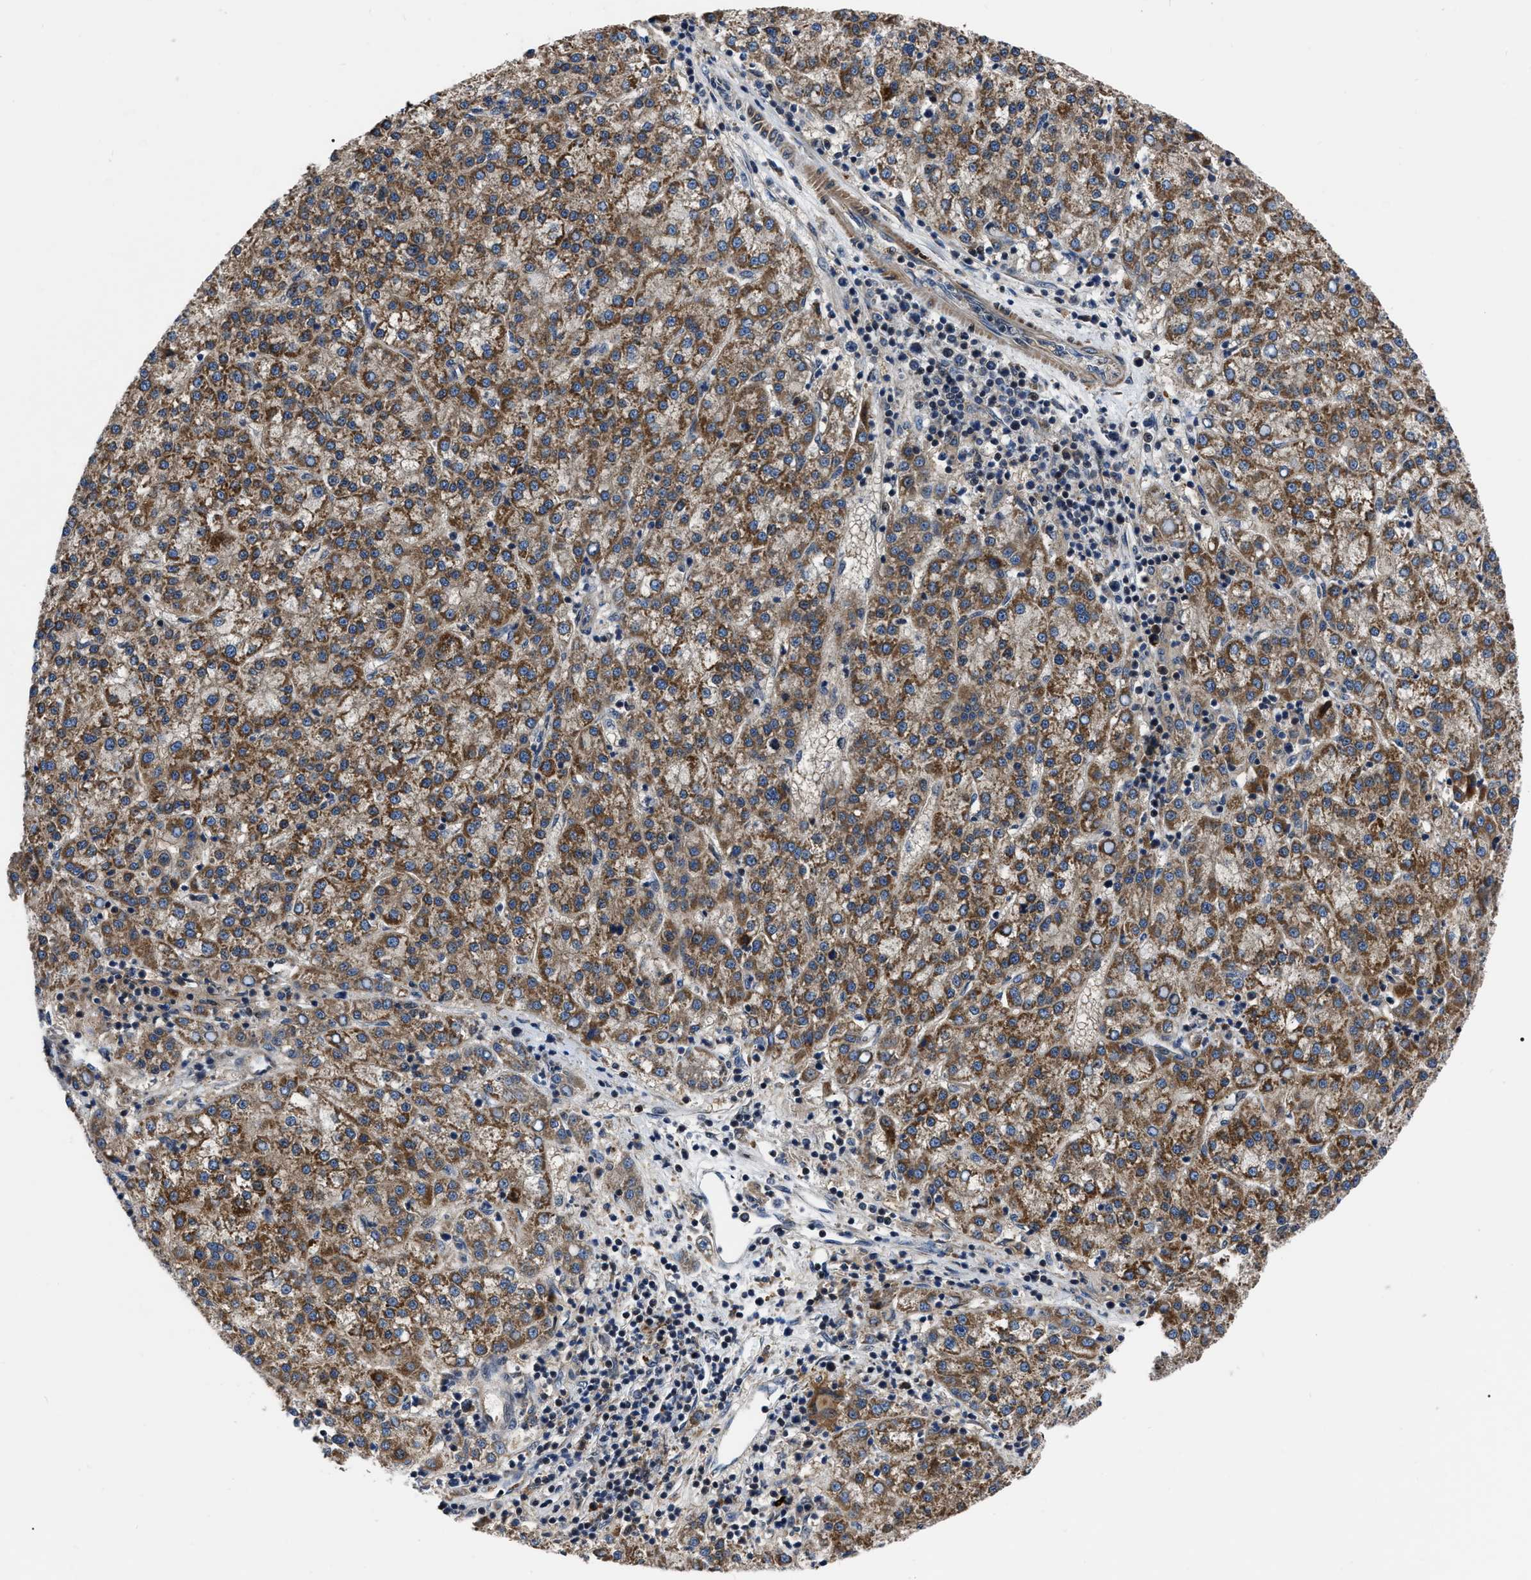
{"staining": {"intensity": "moderate", "quantity": ">75%", "location": "cytoplasmic/membranous"}, "tissue": "liver cancer", "cell_type": "Tumor cells", "image_type": "cancer", "snomed": [{"axis": "morphology", "description": "Carcinoma, Hepatocellular, NOS"}, {"axis": "topography", "description": "Liver"}], "caption": "Protein analysis of liver cancer (hepatocellular carcinoma) tissue demonstrates moderate cytoplasmic/membranous expression in about >75% of tumor cells.", "gene": "PPWD1", "patient": {"sex": "female", "age": 58}}